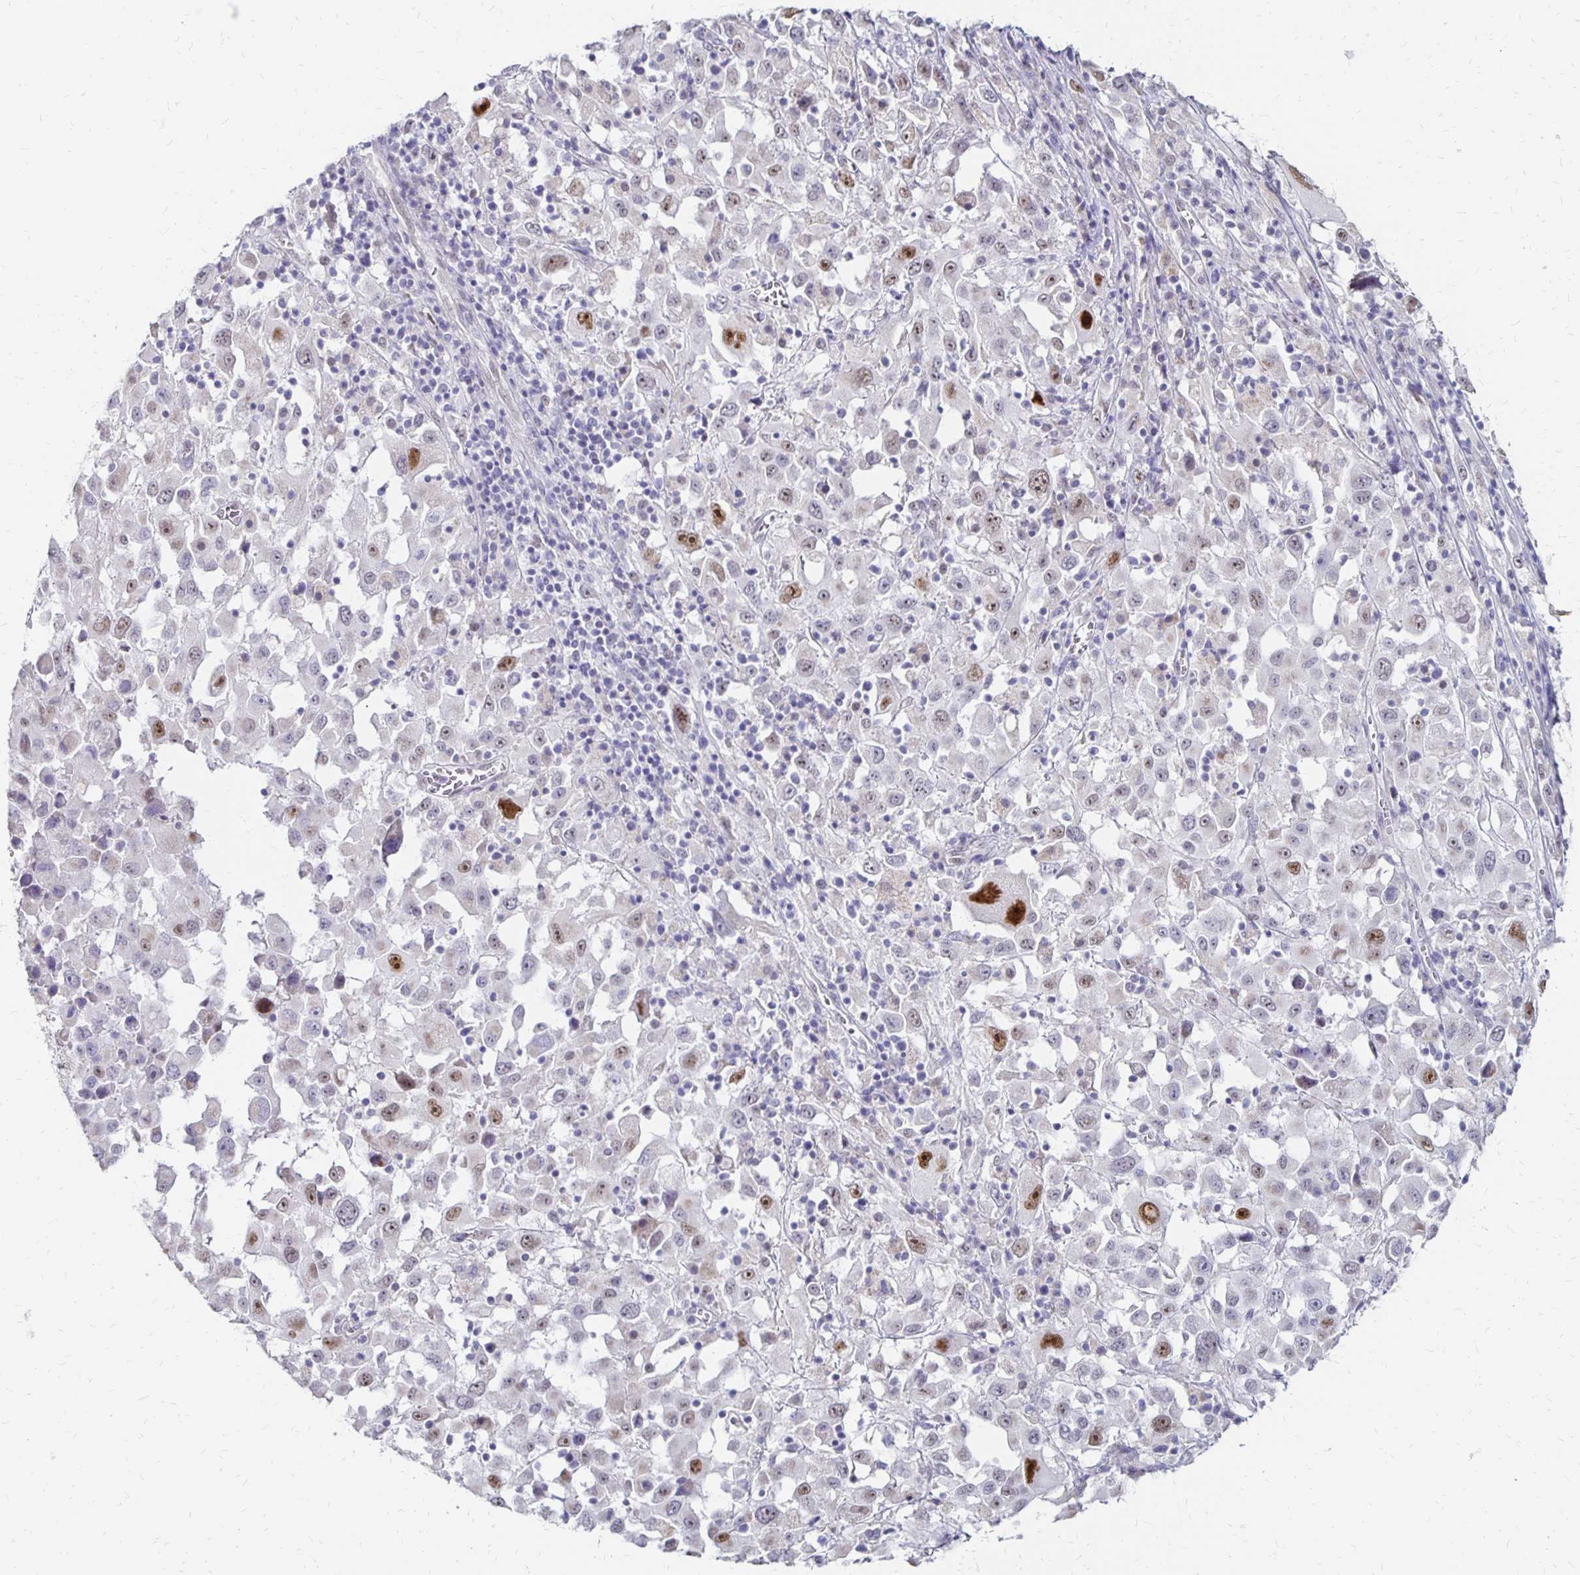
{"staining": {"intensity": "moderate", "quantity": "<25%", "location": "nuclear"}, "tissue": "melanoma", "cell_type": "Tumor cells", "image_type": "cancer", "snomed": [{"axis": "morphology", "description": "Malignant melanoma, Metastatic site"}, {"axis": "topography", "description": "Soft tissue"}], "caption": "The image reveals a brown stain indicating the presence of a protein in the nuclear of tumor cells in malignant melanoma (metastatic site).", "gene": "ATOSB", "patient": {"sex": "male", "age": 50}}